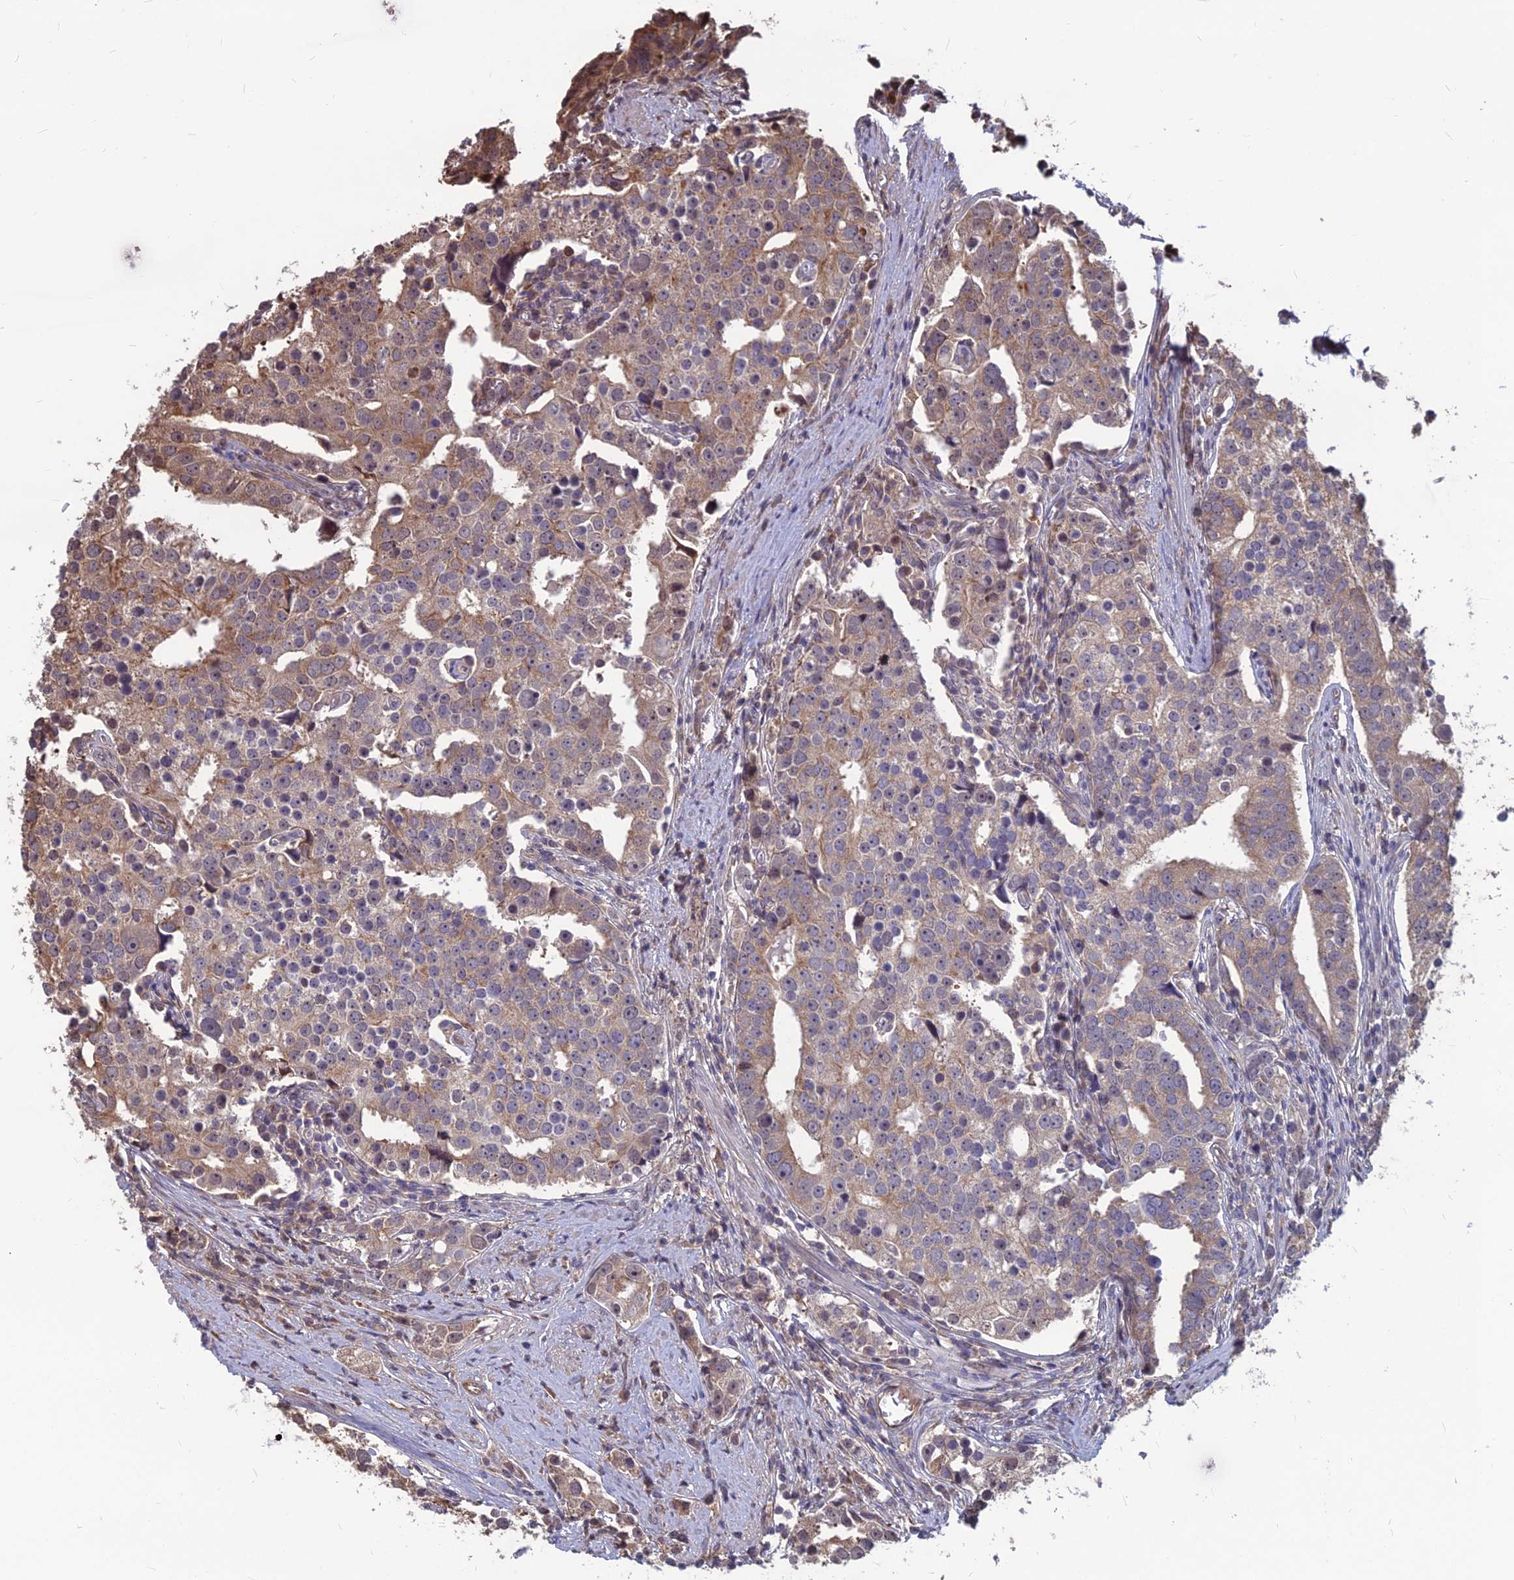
{"staining": {"intensity": "moderate", "quantity": "25%-75%", "location": "cytoplasmic/membranous"}, "tissue": "prostate cancer", "cell_type": "Tumor cells", "image_type": "cancer", "snomed": [{"axis": "morphology", "description": "Adenocarcinoma, High grade"}, {"axis": "topography", "description": "Prostate"}], "caption": "IHC of human prostate cancer (adenocarcinoma (high-grade)) displays medium levels of moderate cytoplasmic/membranous expression in about 25%-75% of tumor cells. The staining was performed using DAB, with brown indicating positive protein expression. Nuclei are stained blue with hematoxylin.", "gene": "LSM6", "patient": {"sex": "male", "age": 71}}